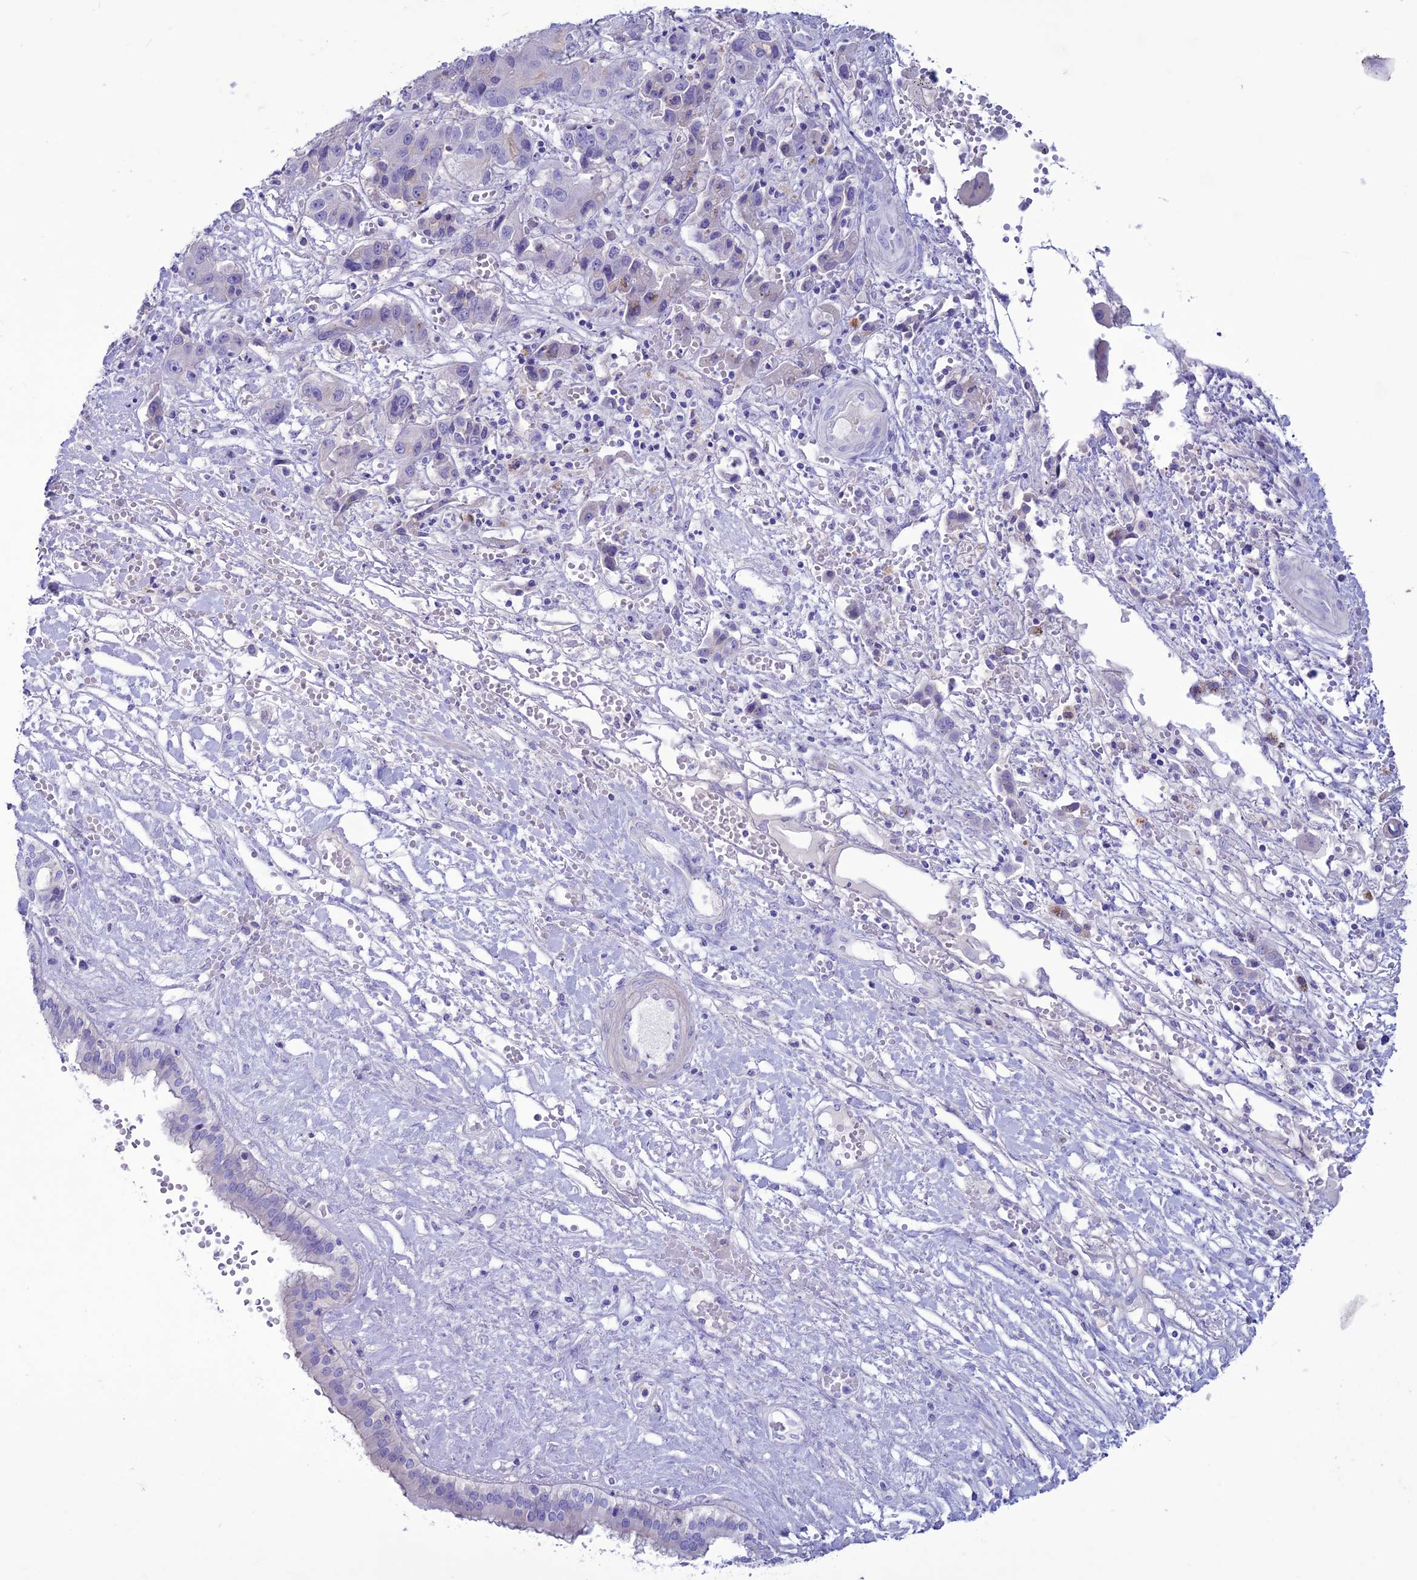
{"staining": {"intensity": "negative", "quantity": "none", "location": "none"}, "tissue": "liver cancer", "cell_type": "Tumor cells", "image_type": "cancer", "snomed": [{"axis": "morphology", "description": "Cholangiocarcinoma"}, {"axis": "topography", "description": "Liver"}], "caption": "High magnification brightfield microscopy of liver cancer stained with DAB (brown) and counterstained with hematoxylin (blue): tumor cells show no significant staining.", "gene": "CLEC2L", "patient": {"sex": "male", "age": 67}}